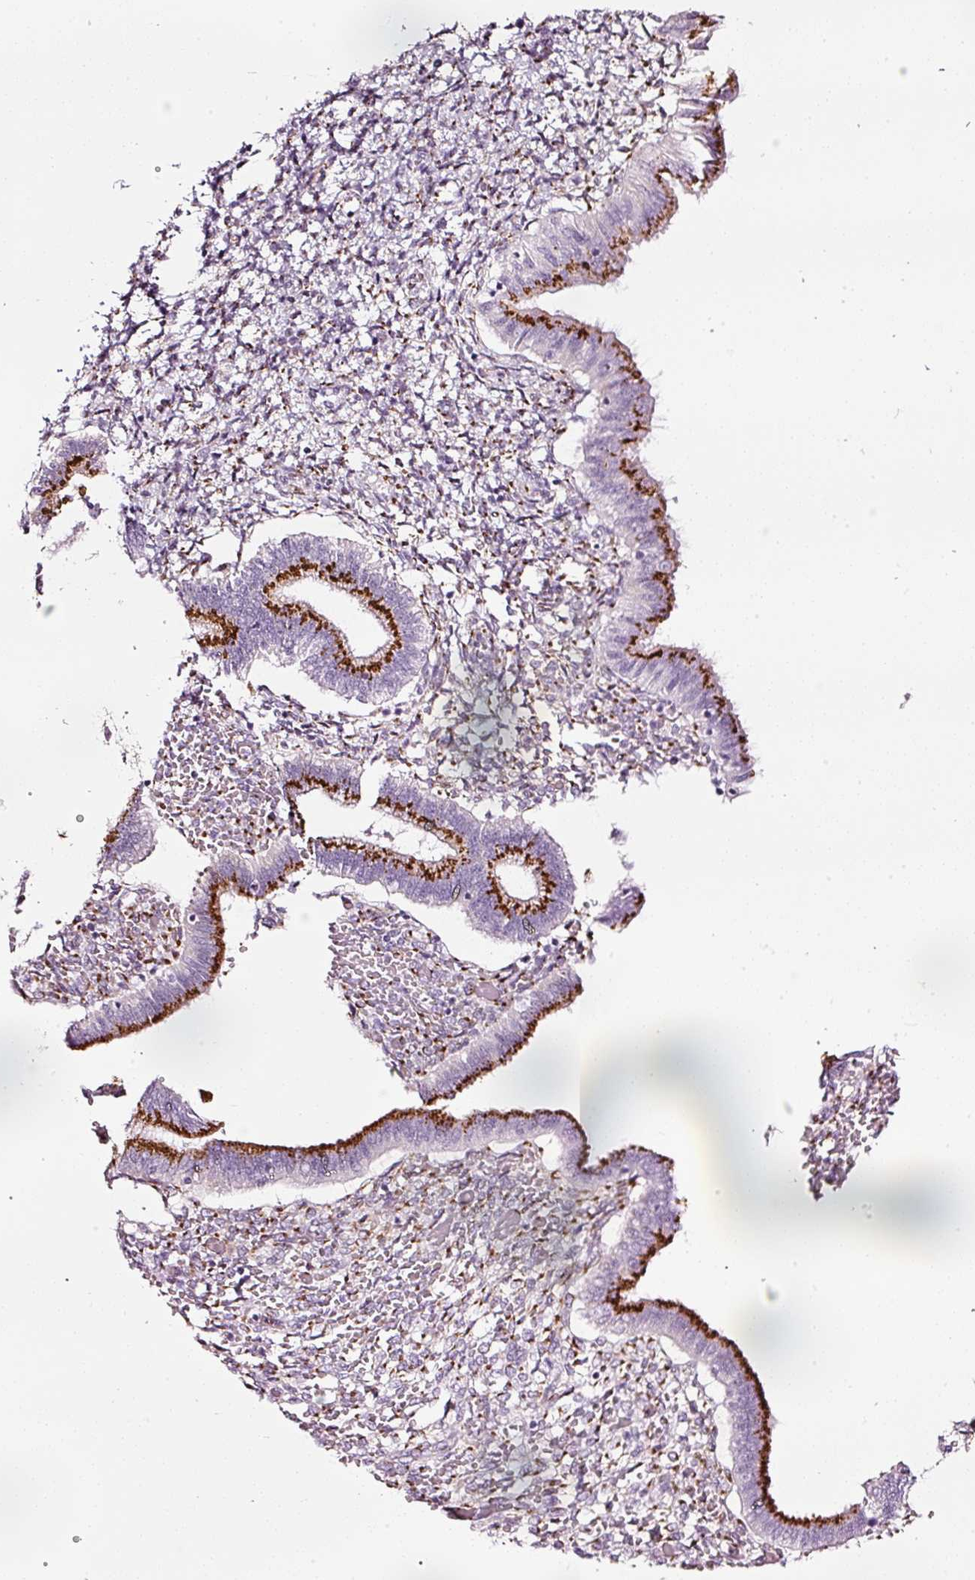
{"staining": {"intensity": "moderate", "quantity": "<25%", "location": "cytoplasmic/membranous"}, "tissue": "endometrium", "cell_type": "Cells in endometrial stroma", "image_type": "normal", "snomed": [{"axis": "morphology", "description": "Normal tissue, NOS"}, {"axis": "topography", "description": "Endometrium"}], "caption": "This micrograph reveals IHC staining of normal endometrium, with low moderate cytoplasmic/membranous expression in approximately <25% of cells in endometrial stroma.", "gene": "SDF4", "patient": {"sex": "female", "age": 25}}